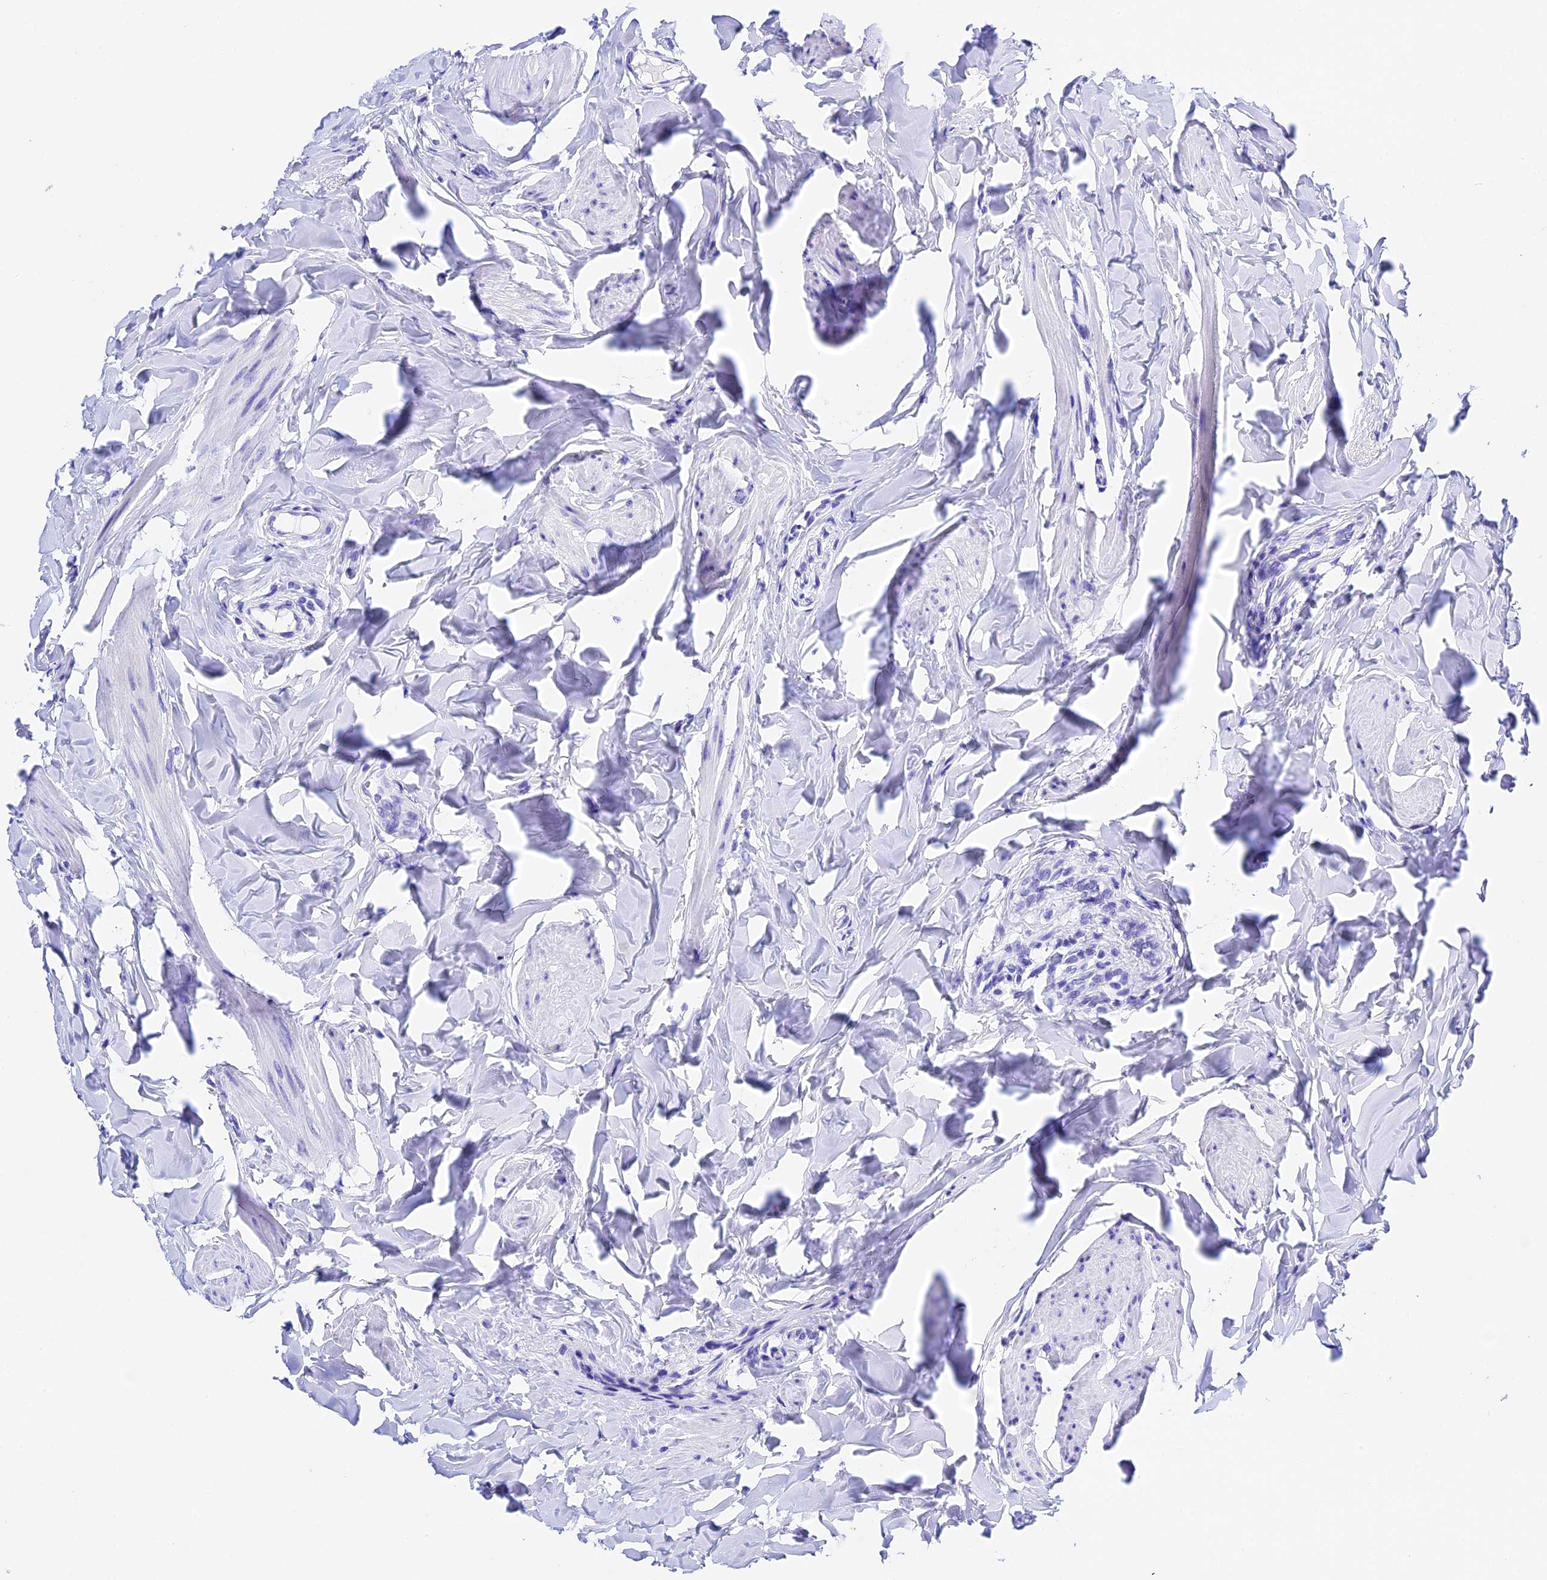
{"staining": {"intensity": "negative", "quantity": "none", "location": "none"}, "tissue": "breast cancer", "cell_type": "Tumor cells", "image_type": "cancer", "snomed": [{"axis": "morphology", "description": "Duct carcinoma"}, {"axis": "topography", "description": "Breast"}], "caption": "IHC photomicrograph of neoplastic tissue: human breast cancer (infiltrating ductal carcinoma) stained with DAB demonstrates no significant protein expression in tumor cells.", "gene": "PSG11", "patient": {"sex": "female", "age": 40}}